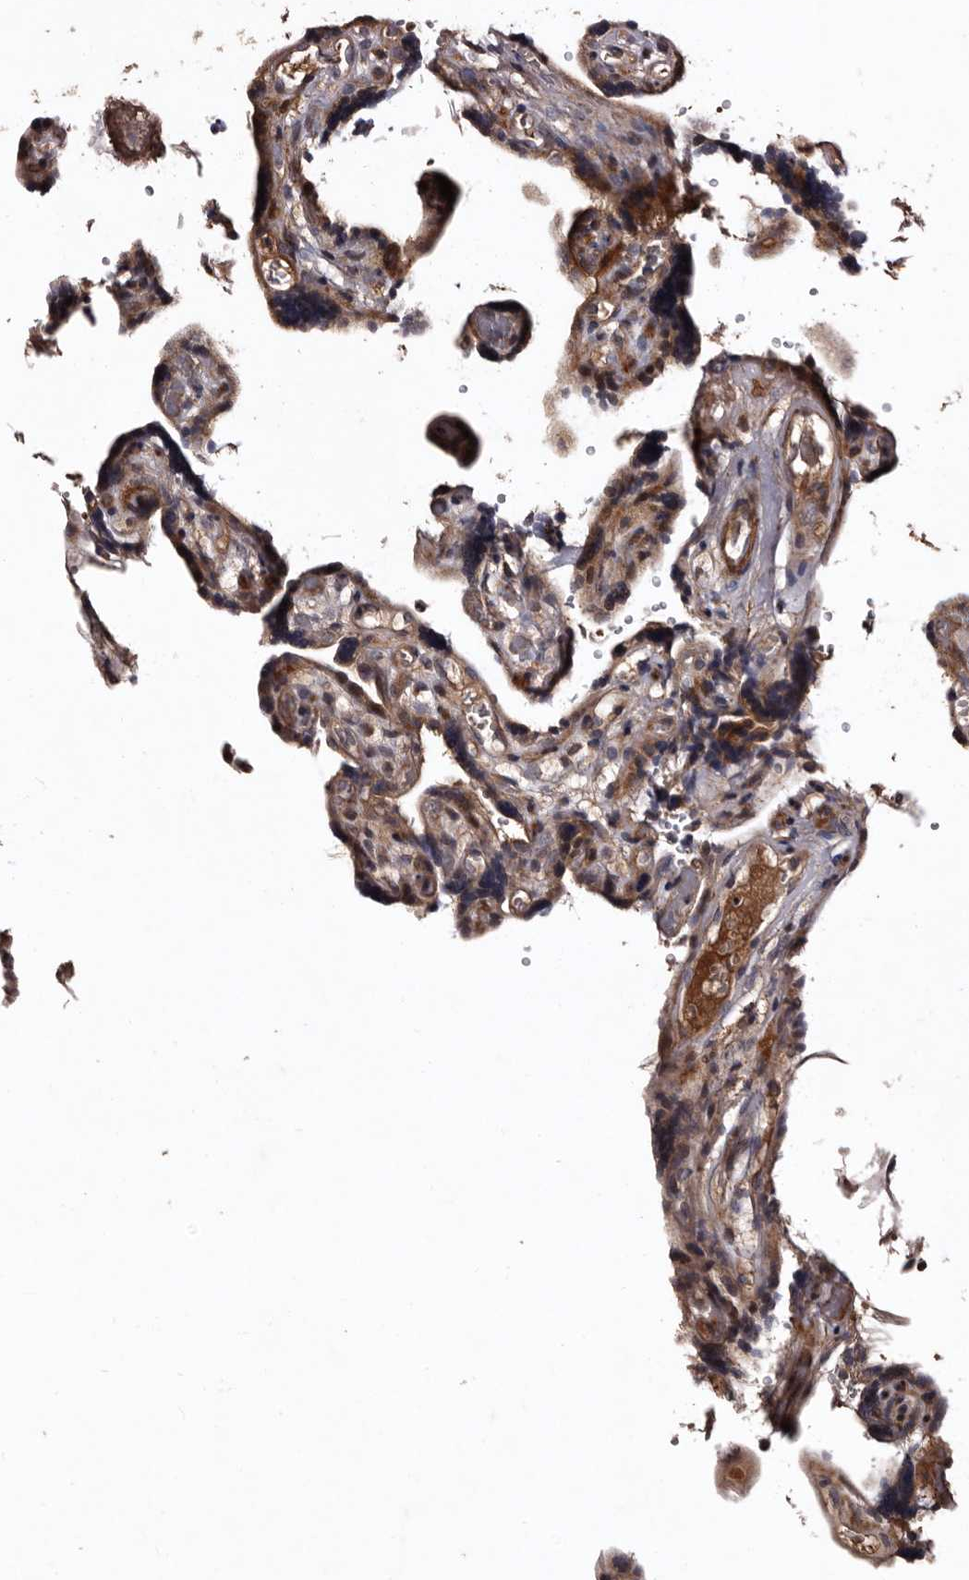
{"staining": {"intensity": "strong", "quantity": ">75%", "location": "cytoplasmic/membranous"}, "tissue": "placenta", "cell_type": "Trophoblastic cells", "image_type": "normal", "snomed": [{"axis": "morphology", "description": "Normal tissue, NOS"}, {"axis": "topography", "description": "Placenta"}], "caption": "Immunohistochemistry (IHC) photomicrograph of normal human placenta stained for a protein (brown), which reveals high levels of strong cytoplasmic/membranous positivity in approximately >75% of trophoblastic cells.", "gene": "PRKD3", "patient": {"sex": "female", "age": 30}}